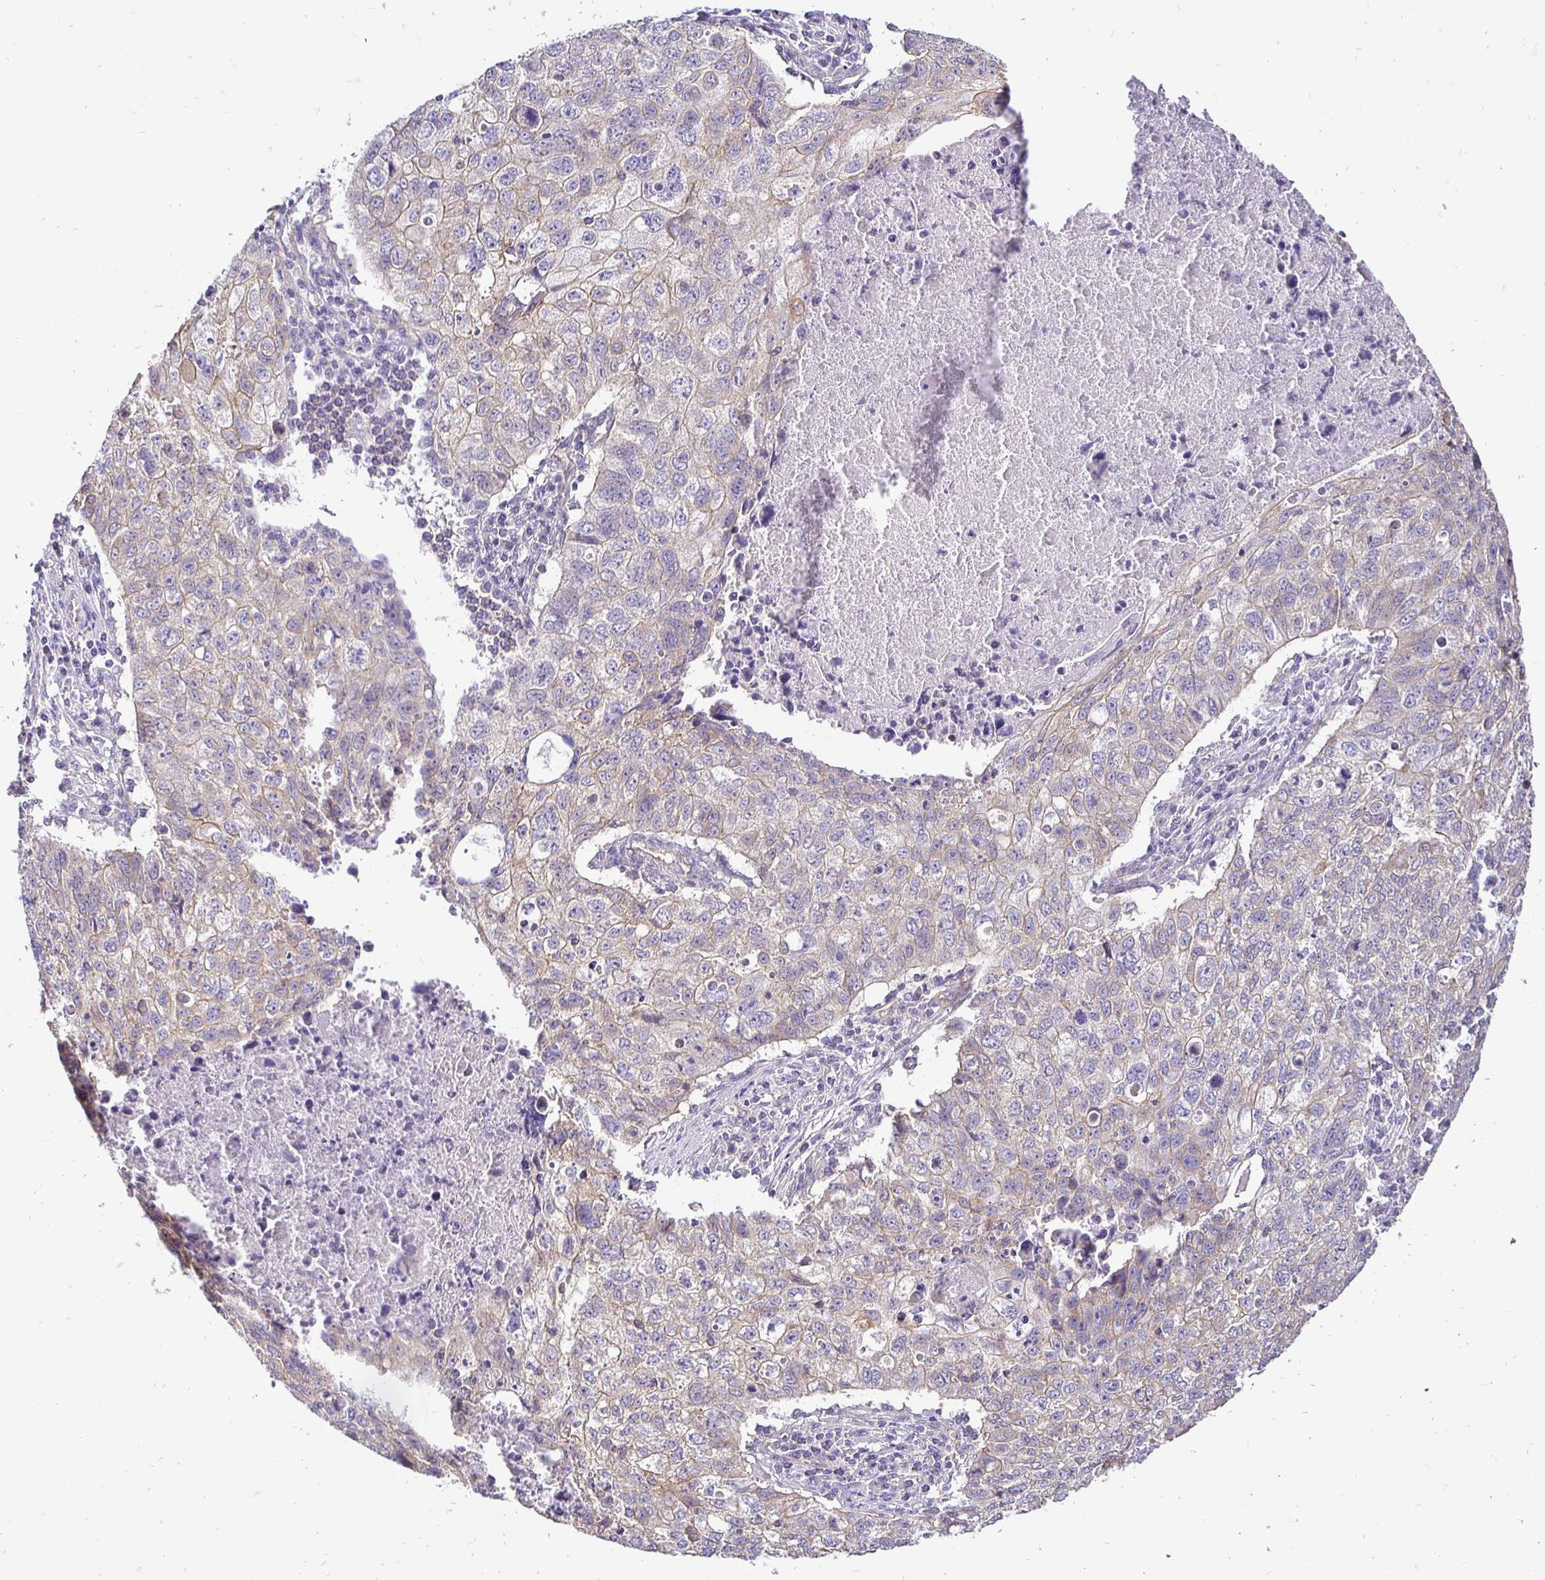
{"staining": {"intensity": "weak", "quantity": "<25%", "location": "cytoplasmic/membranous"}, "tissue": "lung cancer", "cell_type": "Tumor cells", "image_type": "cancer", "snomed": [{"axis": "morphology", "description": "Normal morphology"}, {"axis": "morphology", "description": "Aneuploidy"}, {"axis": "morphology", "description": "Squamous cell carcinoma, NOS"}, {"axis": "topography", "description": "Lymph node"}, {"axis": "topography", "description": "Lung"}], "caption": "A high-resolution histopathology image shows IHC staining of lung cancer, which displays no significant expression in tumor cells. Brightfield microscopy of immunohistochemistry stained with DAB (3,3'-diaminobenzidine) (brown) and hematoxylin (blue), captured at high magnification.", "gene": "SLC9A1", "patient": {"sex": "female", "age": 76}}